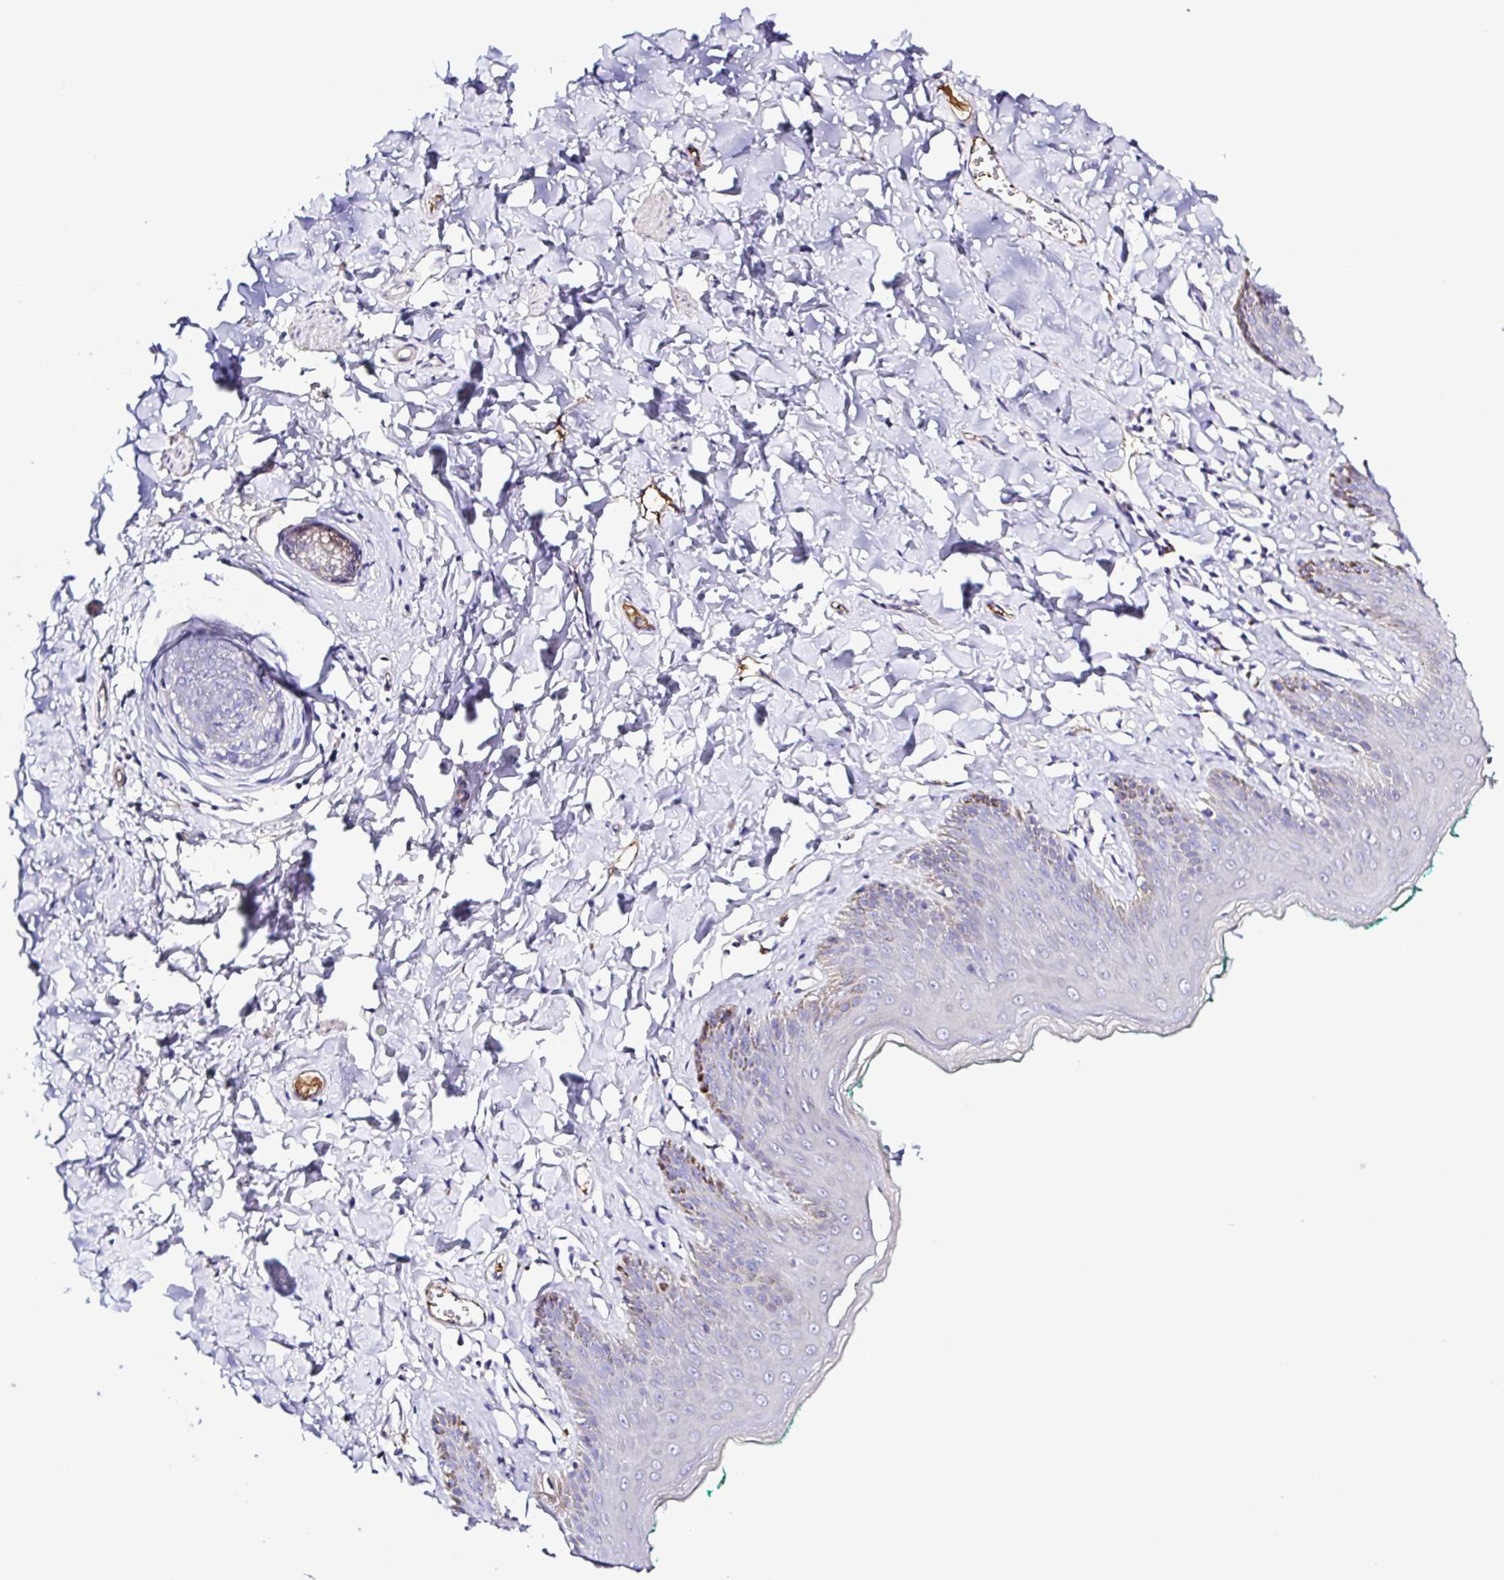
{"staining": {"intensity": "moderate", "quantity": "<25%", "location": "cytoplasmic/membranous"}, "tissue": "skin", "cell_type": "Epidermal cells", "image_type": "normal", "snomed": [{"axis": "morphology", "description": "Normal tissue, NOS"}, {"axis": "topography", "description": "Vulva"}, {"axis": "topography", "description": "Peripheral nerve tissue"}], "caption": "Immunohistochemical staining of unremarkable skin reveals low levels of moderate cytoplasmic/membranous expression in approximately <25% of epidermal cells. The staining was performed using DAB to visualize the protein expression in brown, while the nuclei were stained in blue with hematoxylin (Magnification: 20x).", "gene": "GABBR2", "patient": {"sex": "female", "age": 66}}